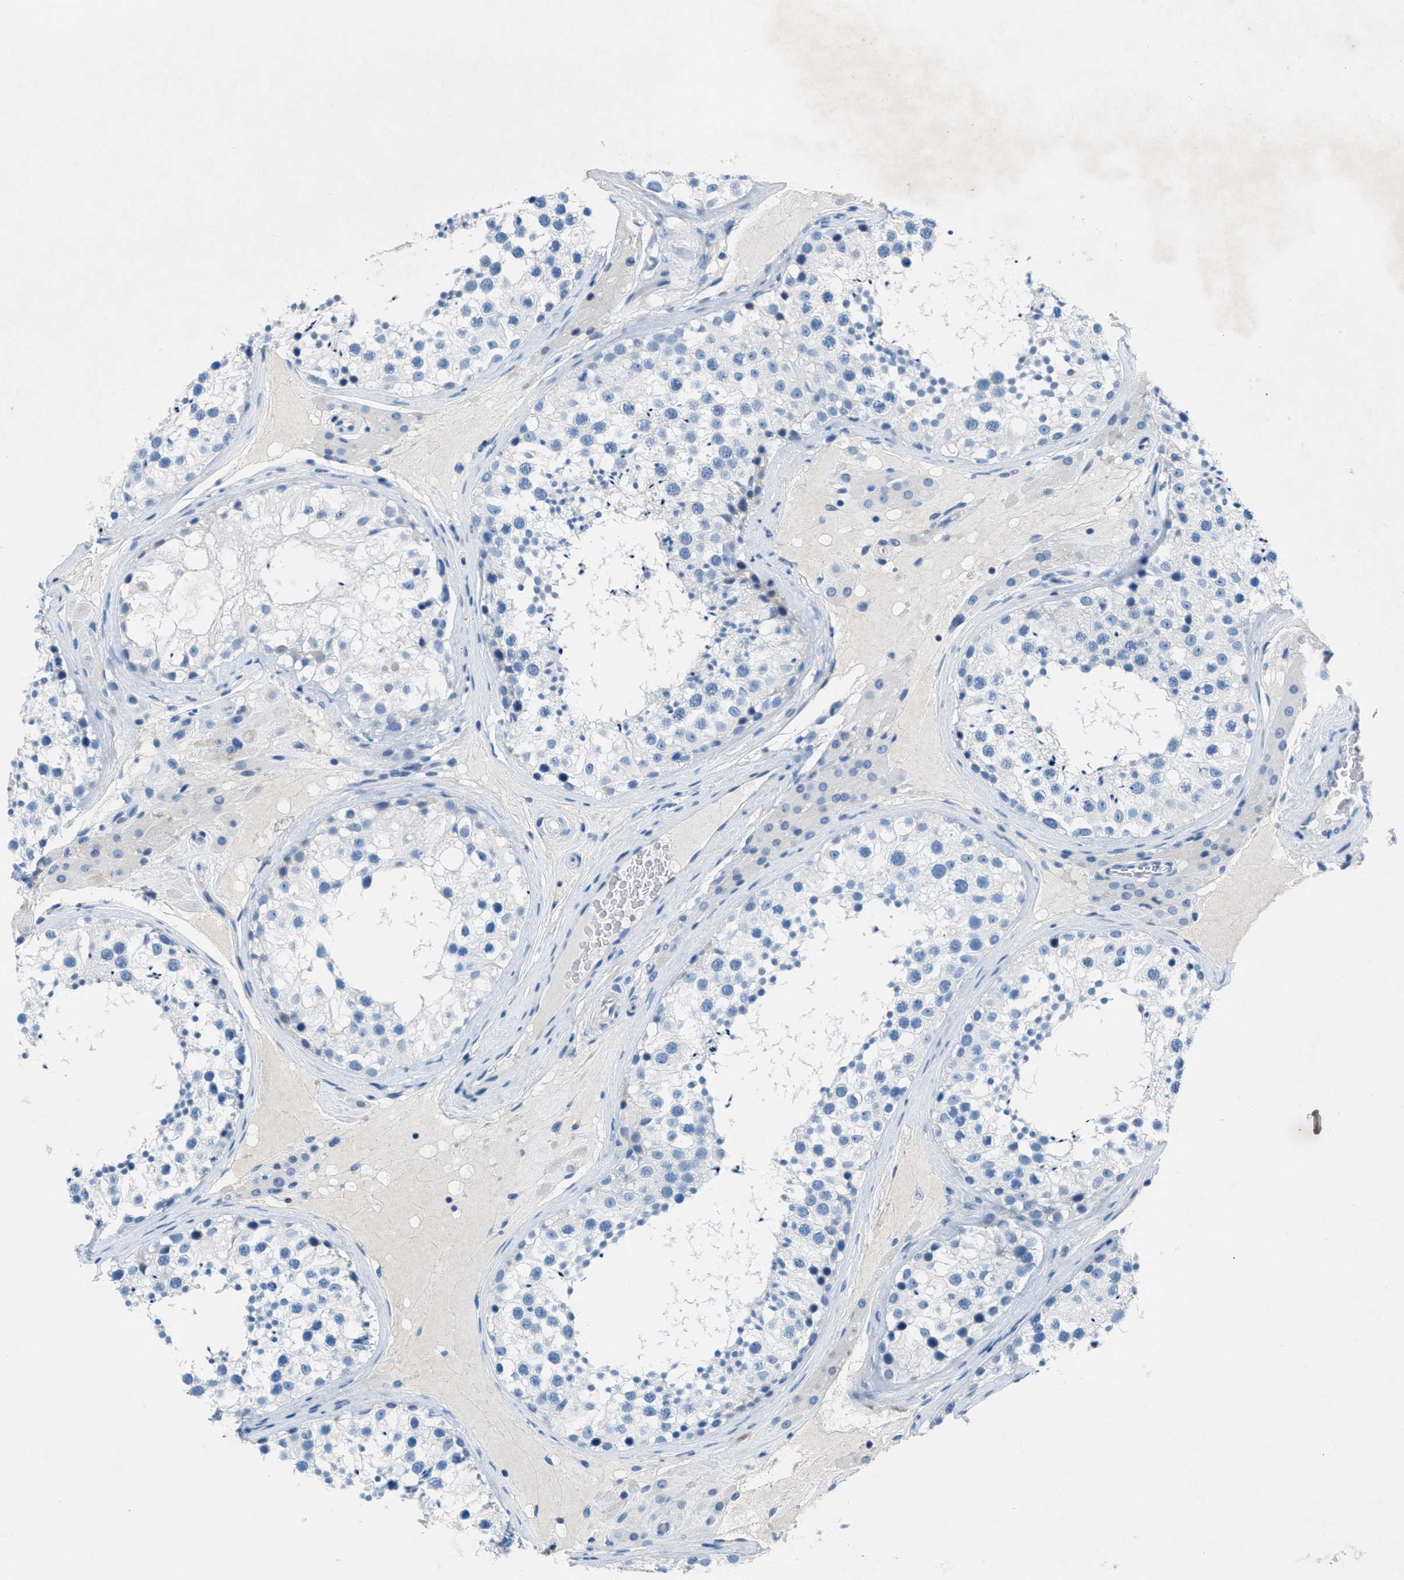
{"staining": {"intensity": "negative", "quantity": "none", "location": "none"}, "tissue": "testis", "cell_type": "Cells in seminiferous ducts", "image_type": "normal", "snomed": [{"axis": "morphology", "description": "Normal tissue, NOS"}, {"axis": "topography", "description": "Testis"}], "caption": "Photomicrograph shows no significant protein staining in cells in seminiferous ducts of benign testis.", "gene": "GALNT17", "patient": {"sex": "male", "age": 46}}